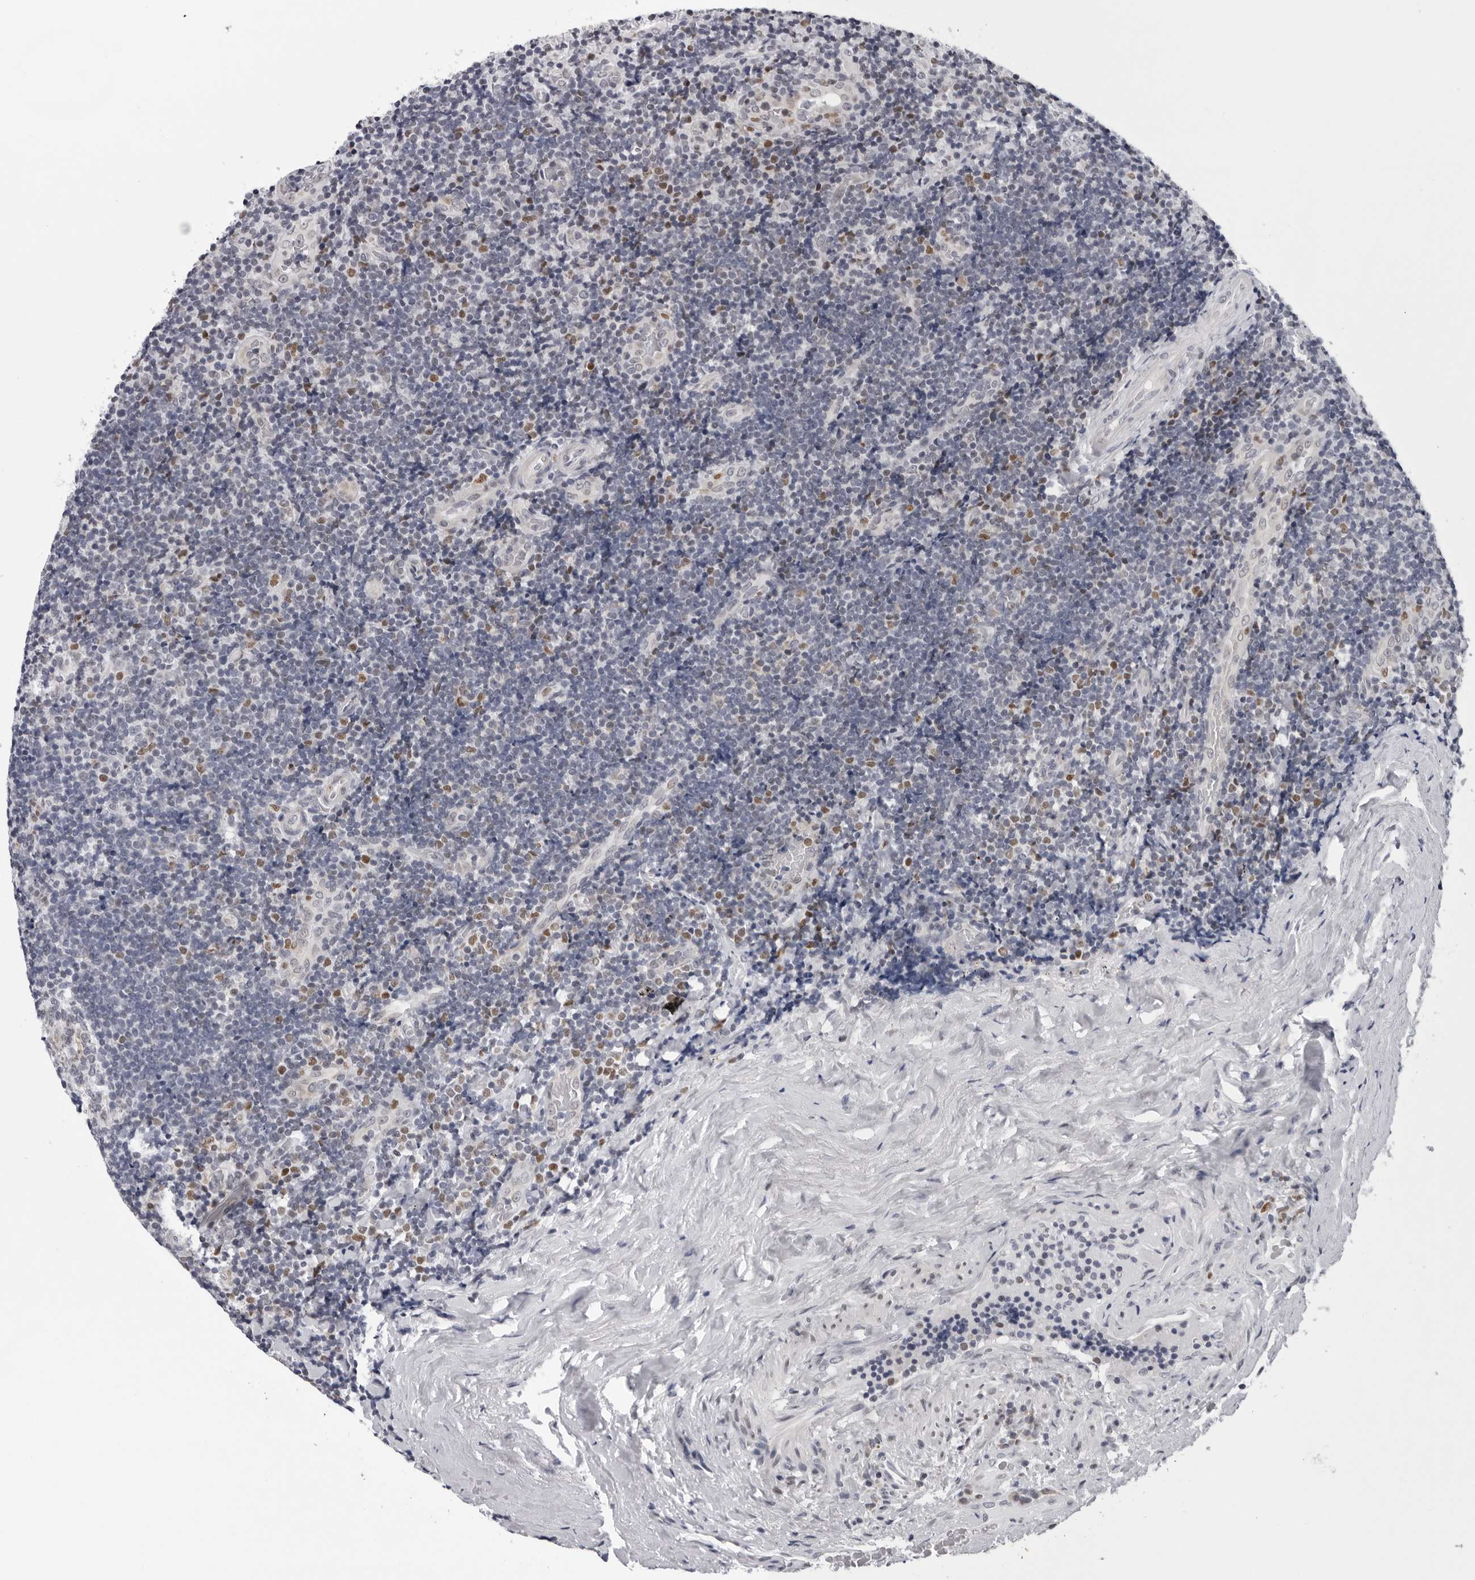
{"staining": {"intensity": "negative", "quantity": "none", "location": "none"}, "tissue": "lymphoma", "cell_type": "Tumor cells", "image_type": "cancer", "snomed": [{"axis": "morphology", "description": "Malignant lymphoma, non-Hodgkin's type, High grade"}, {"axis": "topography", "description": "Tonsil"}], "caption": "The micrograph exhibits no staining of tumor cells in lymphoma. (DAB (3,3'-diaminobenzidine) IHC, high magnification).", "gene": "CPT2", "patient": {"sex": "female", "age": 36}}